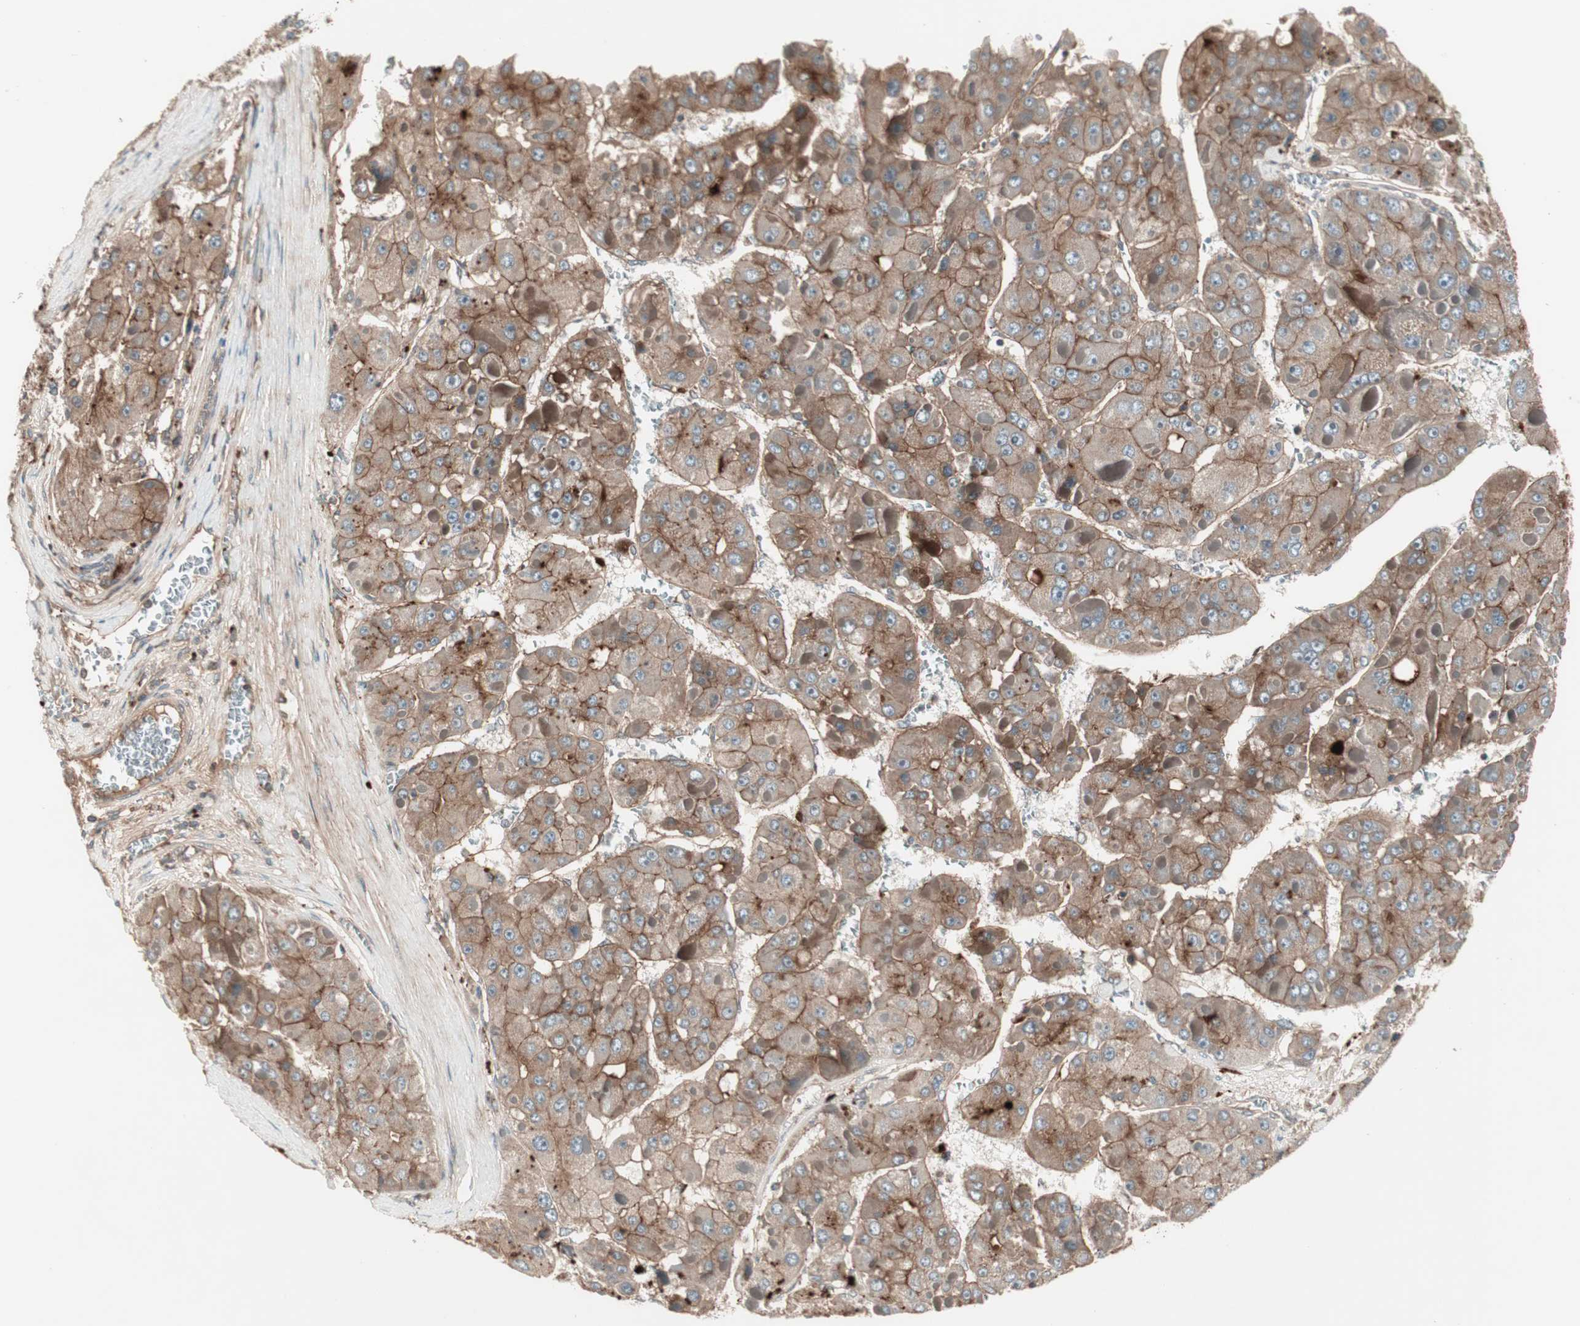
{"staining": {"intensity": "strong", "quantity": ">75%", "location": "cytoplasmic/membranous"}, "tissue": "liver cancer", "cell_type": "Tumor cells", "image_type": "cancer", "snomed": [{"axis": "morphology", "description": "Carcinoma, Hepatocellular, NOS"}, {"axis": "topography", "description": "Liver"}], "caption": "Liver cancer stained with immunohistochemistry (IHC) shows strong cytoplasmic/membranous staining in approximately >75% of tumor cells. The staining was performed using DAB (3,3'-diaminobenzidine), with brown indicating positive protein expression. Nuclei are stained blue with hematoxylin.", "gene": "TFPI", "patient": {"sex": "female", "age": 73}}